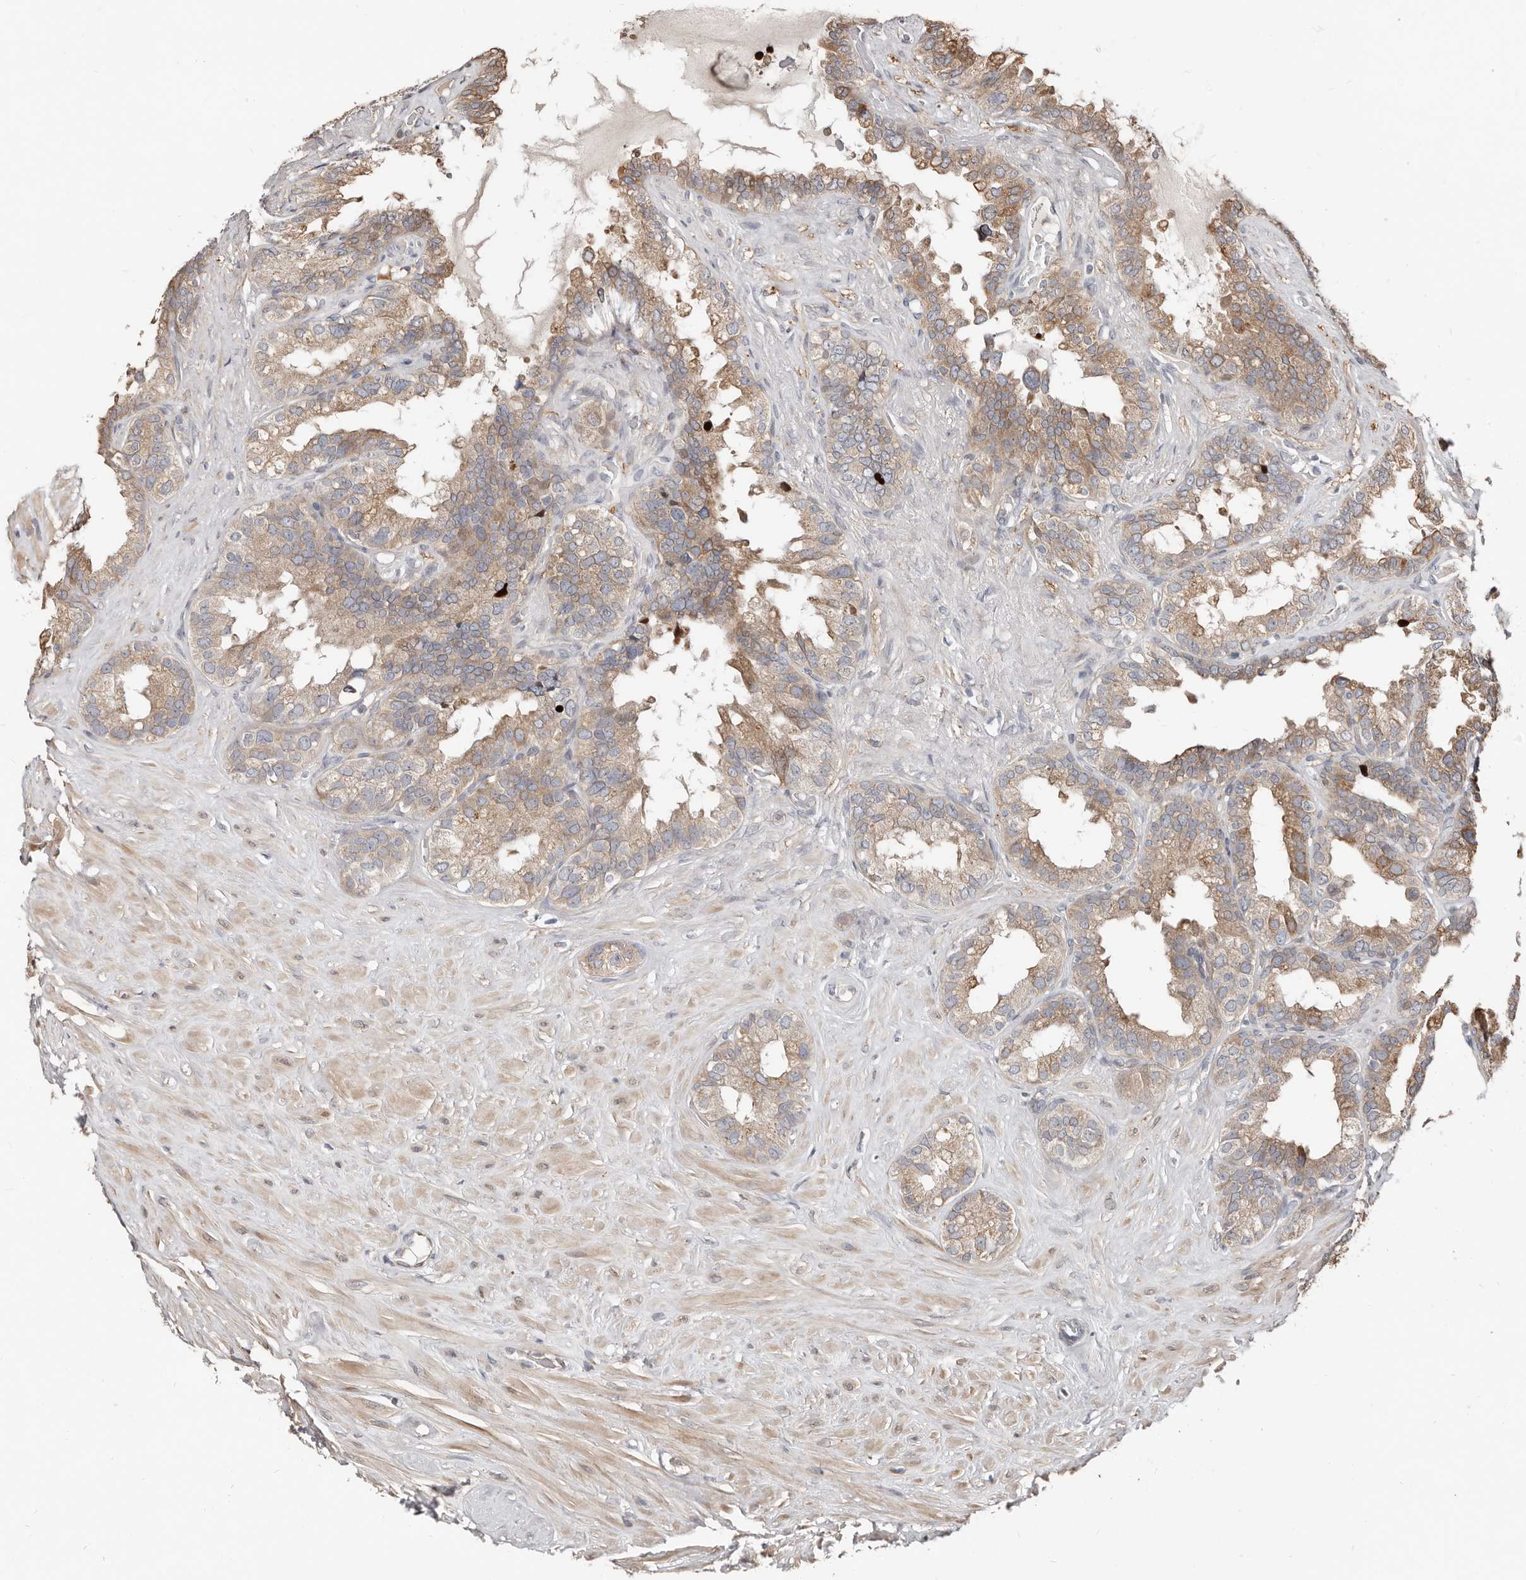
{"staining": {"intensity": "moderate", "quantity": "25%-75%", "location": "cytoplasmic/membranous"}, "tissue": "seminal vesicle", "cell_type": "Glandular cells", "image_type": "normal", "snomed": [{"axis": "morphology", "description": "Normal tissue, NOS"}, {"axis": "topography", "description": "Seminal veicle"}], "caption": "Immunohistochemical staining of benign human seminal vesicle shows medium levels of moderate cytoplasmic/membranous expression in approximately 25%-75% of glandular cells. (Brightfield microscopy of DAB IHC at high magnification).", "gene": "SMYD4", "patient": {"sex": "male", "age": 80}}